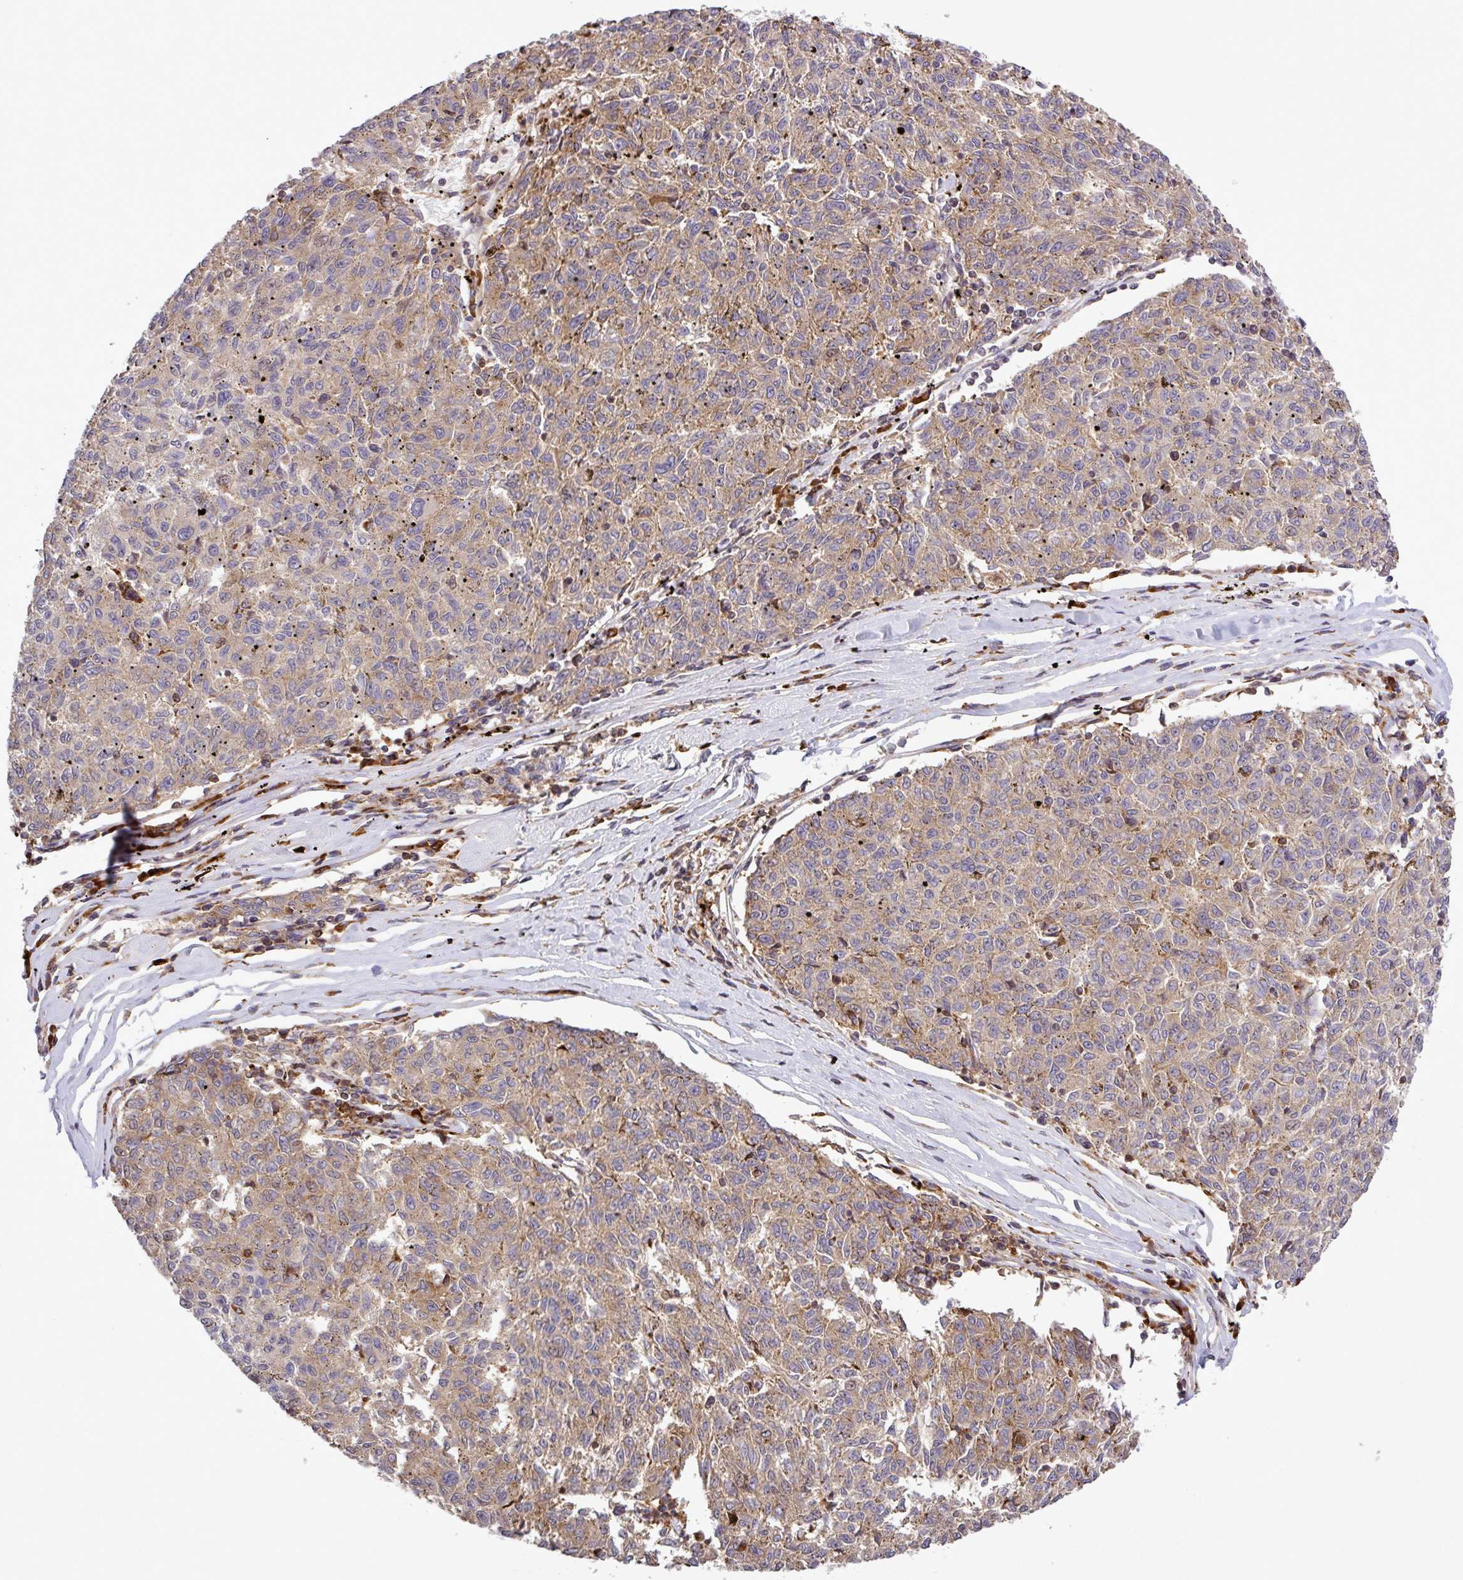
{"staining": {"intensity": "moderate", "quantity": ">75%", "location": "cytoplasmic/membranous"}, "tissue": "melanoma", "cell_type": "Tumor cells", "image_type": "cancer", "snomed": [{"axis": "morphology", "description": "Malignant melanoma, NOS"}, {"axis": "topography", "description": "Skin"}], "caption": "Tumor cells demonstrate moderate cytoplasmic/membranous staining in approximately >75% of cells in melanoma.", "gene": "LRRC74B", "patient": {"sex": "female", "age": 72}}